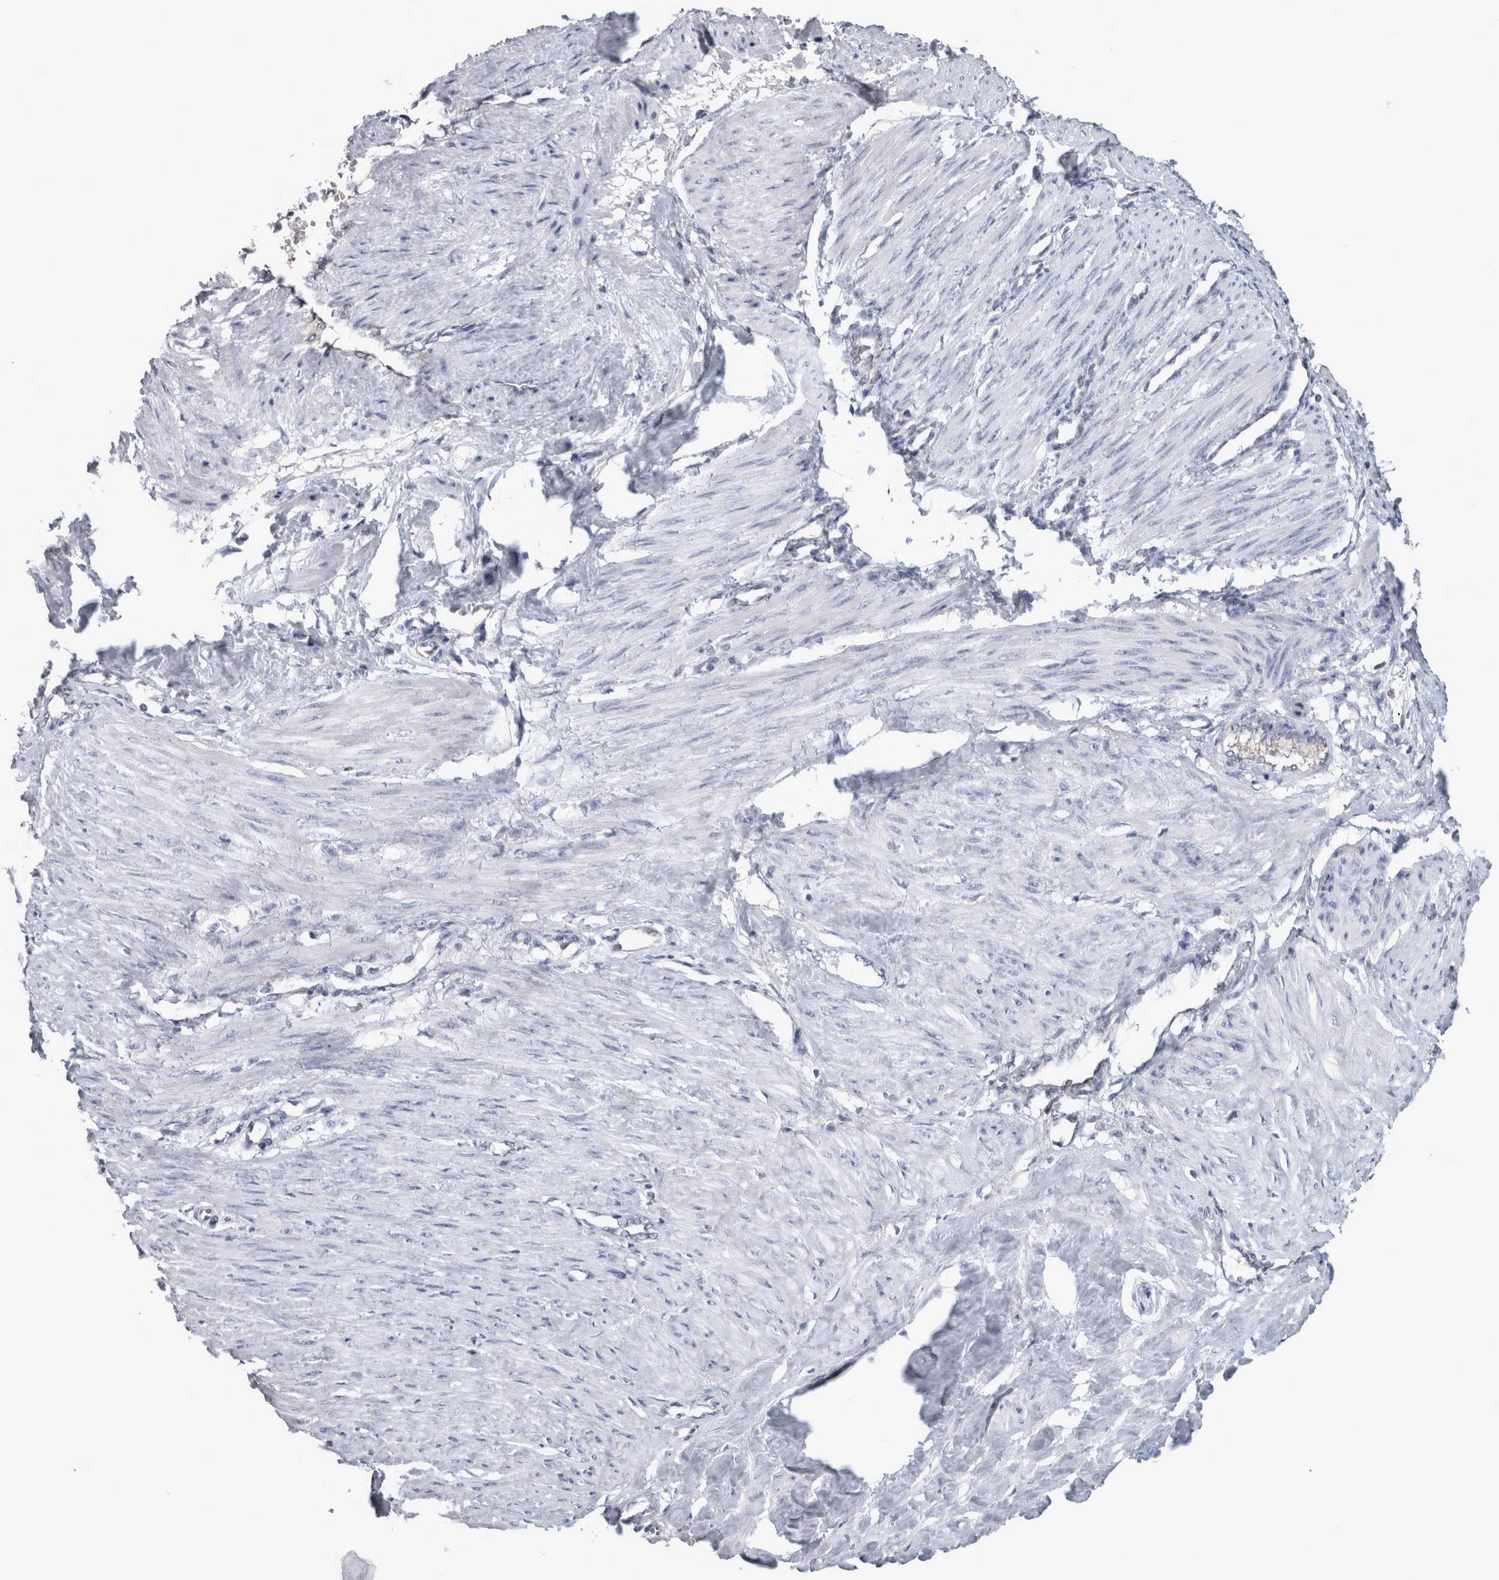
{"staining": {"intensity": "negative", "quantity": "none", "location": "none"}, "tissue": "smooth muscle", "cell_type": "Smooth muscle cells", "image_type": "normal", "snomed": [{"axis": "morphology", "description": "Normal tissue, NOS"}, {"axis": "topography", "description": "Endometrium"}], "caption": "Human smooth muscle stained for a protein using immunohistochemistry exhibits no staining in smooth muscle cells.", "gene": "NAPRT", "patient": {"sex": "female", "age": 33}}